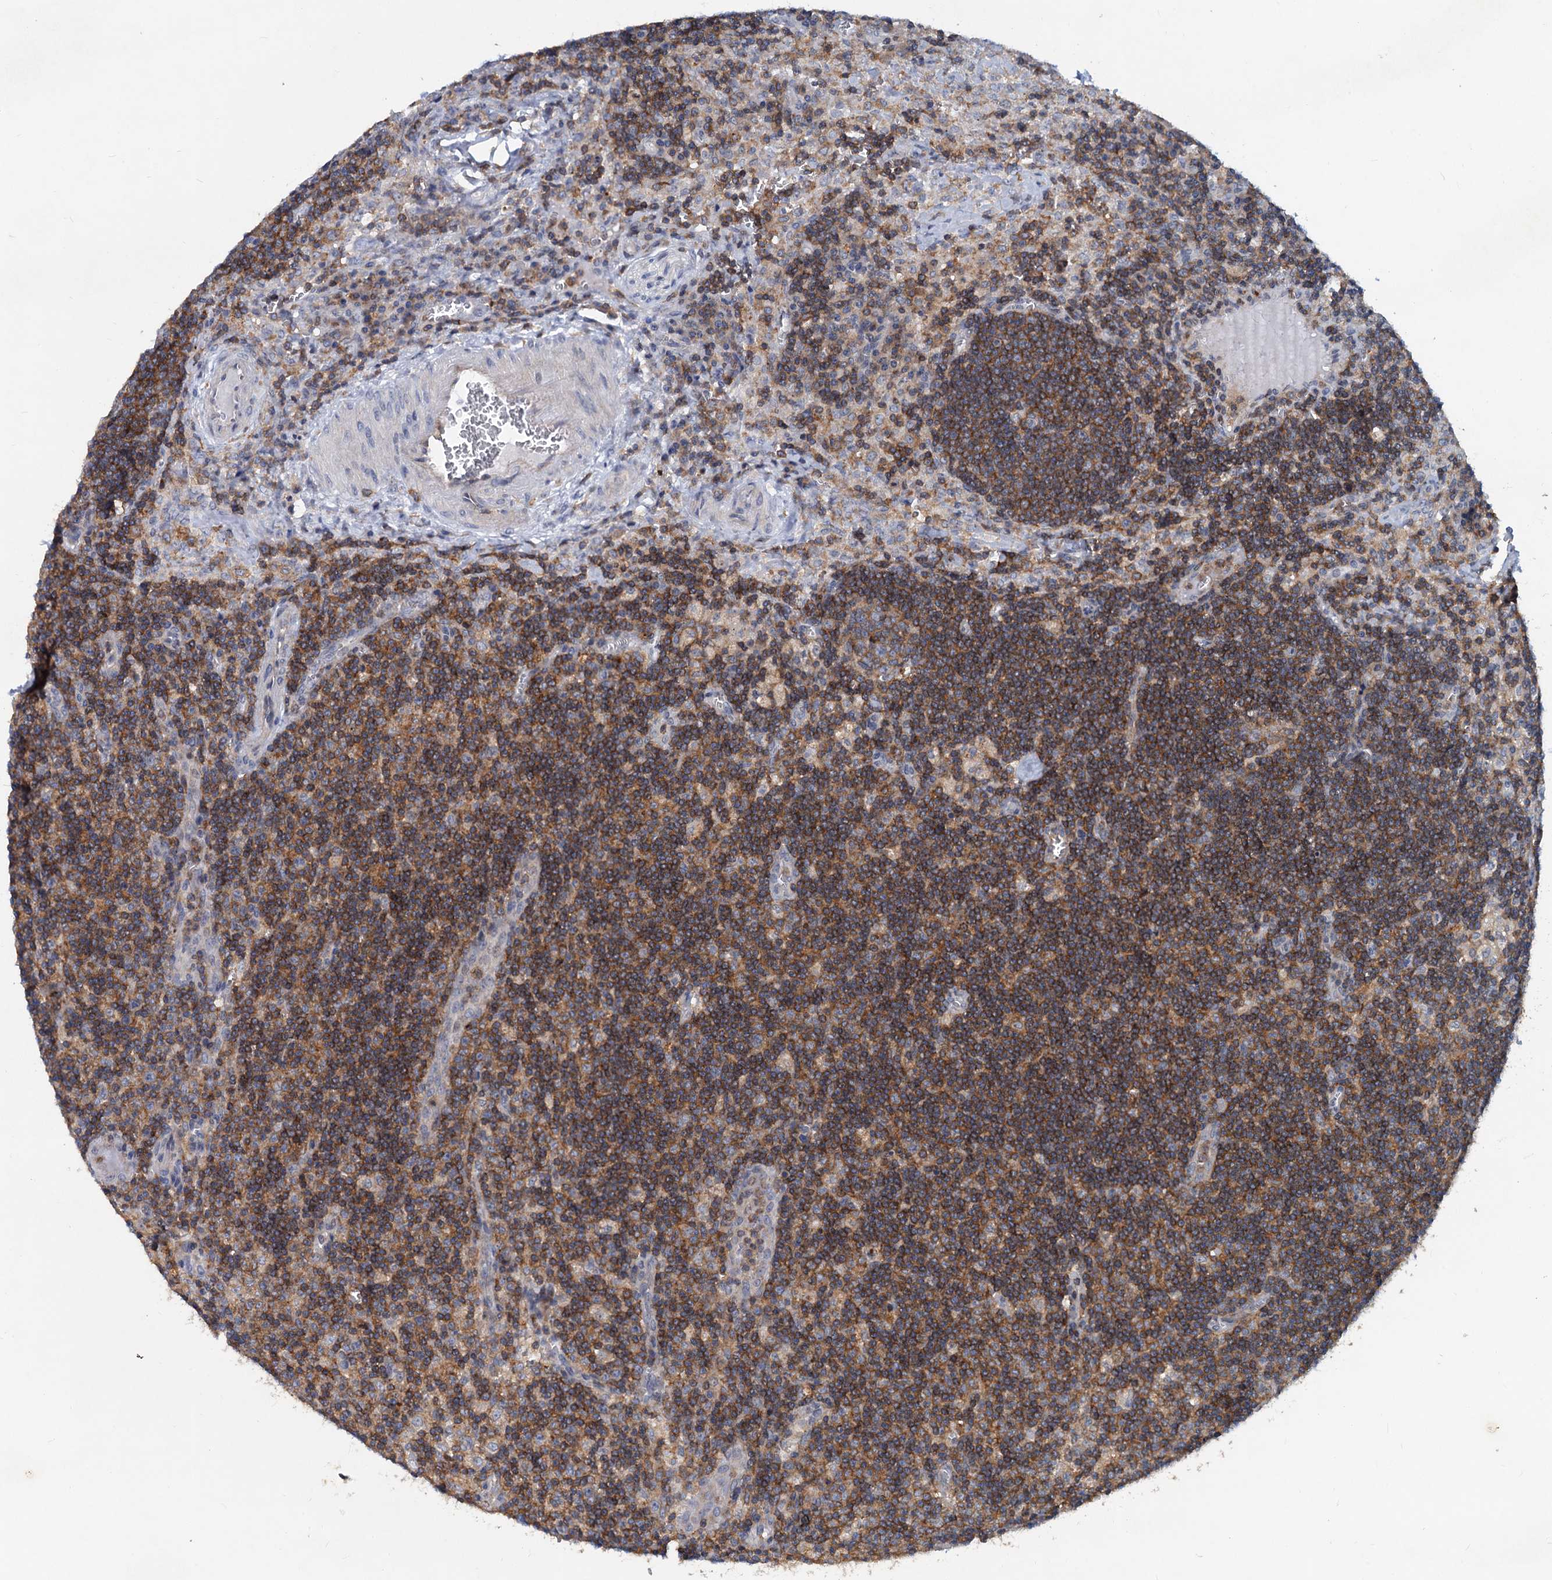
{"staining": {"intensity": "moderate", "quantity": ">75%", "location": "cytoplasmic/membranous"}, "tissue": "lymph node", "cell_type": "Germinal center cells", "image_type": "normal", "snomed": [{"axis": "morphology", "description": "Normal tissue, NOS"}, {"axis": "topography", "description": "Lymph node"}], "caption": "Moderate cytoplasmic/membranous protein positivity is identified in about >75% of germinal center cells in lymph node. Using DAB (brown) and hematoxylin (blue) stains, captured at high magnification using brightfield microscopy.", "gene": "LRCH4", "patient": {"sex": "male", "age": 58}}